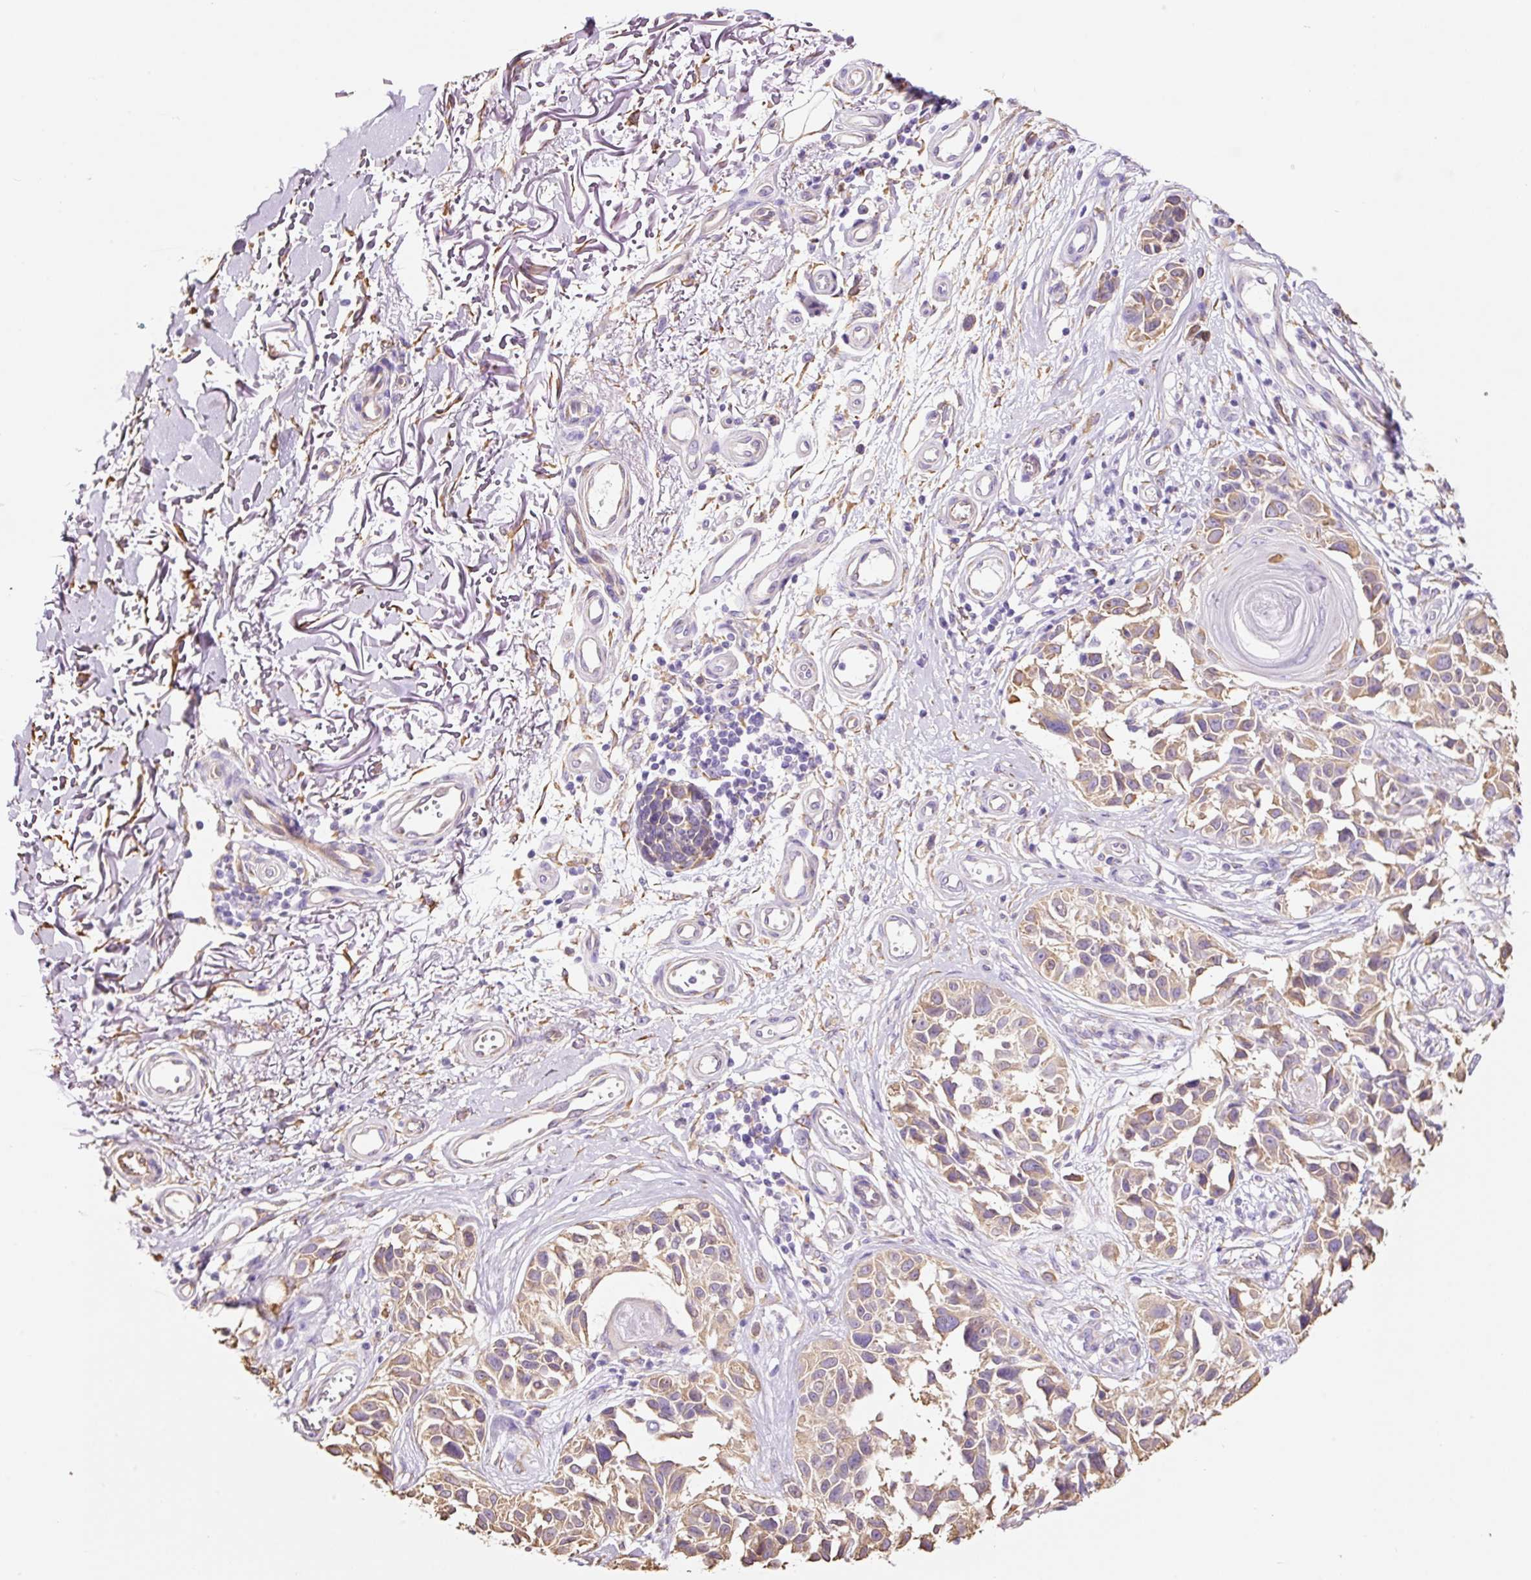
{"staining": {"intensity": "moderate", "quantity": ">75%", "location": "cytoplasmic/membranous"}, "tissue": "melanoma", "cell_type": "Tumor cells", "image_type": "cancer", "snomed": [{"axis": "morphology", "description": "Malignant melanoma, NOS"}, {"axis": "topography", "description": "Skin"}], "caption": "DAB immunohistochemical staining of malignant melanoma shows moderate cytoplasmic/membranous protein expression in approximately >75% of tumor cells.", "gene": "GCG", "patient": {"sex": "male", "age": 73}}